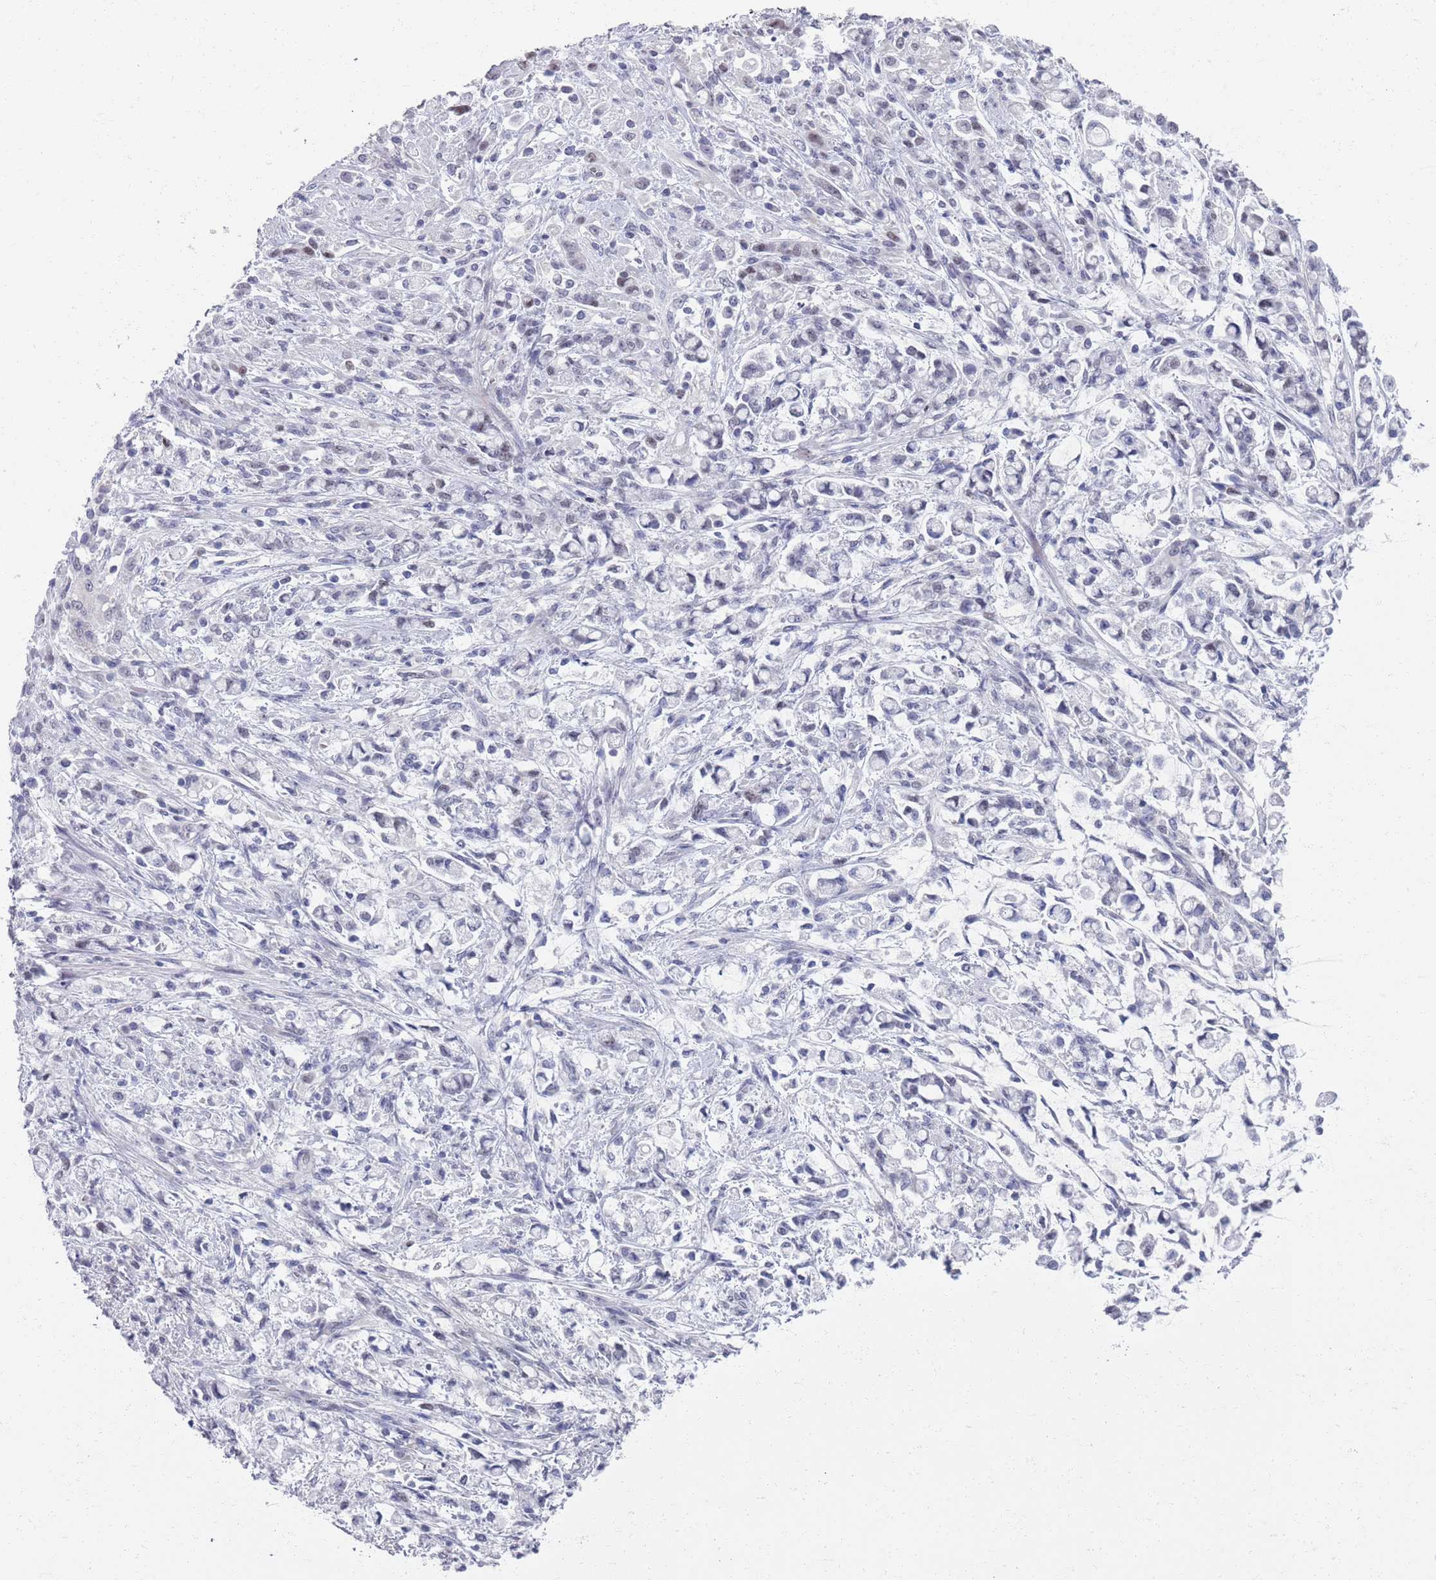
{"staining": {"intensity": "moderate", "quantity": "<25%", "location": "nuclear"}, "tissue": "stomach cancer", "cell_type": "Tumor cells", "image_type": "cancer", "snomed": [{"axis": "morphology", "description": "Adenocarcinoma, NOS"}, {"axis": "topography", "description": "Stomach"}], "caption": "Approximately <25% of tumor cells in human stomach cancer (adenocarcinoma) display moderate nuclear protein expression as visualized by brown immunohistochemical staining.", "gene": "SAMD1", "patient": {"sex": "female", "age": 60}}